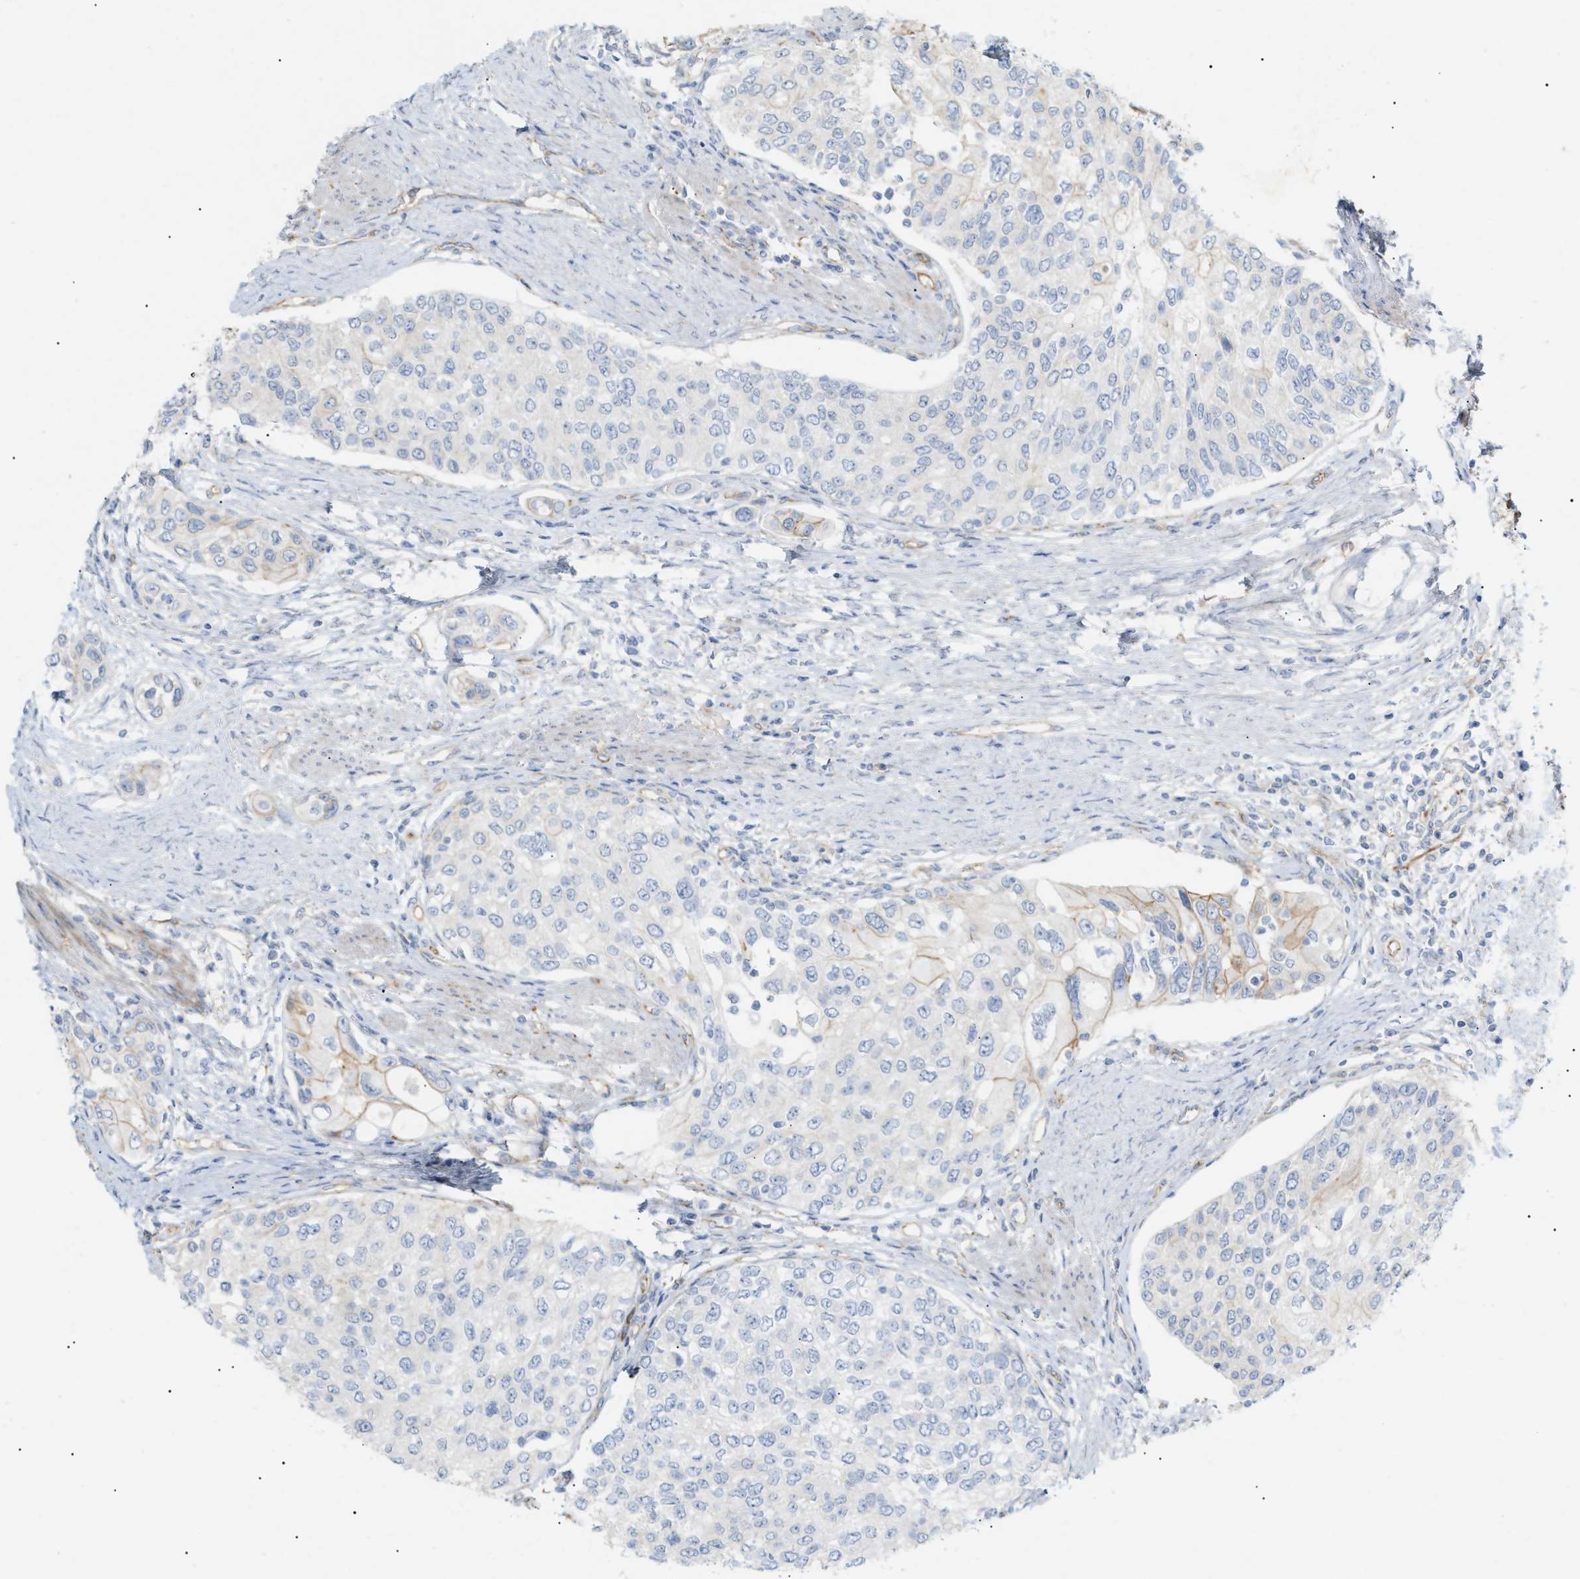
{"staining": {"intensity": "moderate", "quantity": "<25%", "location": "cytoplasmic/membranous"}, "tissue": "urothelial cancer", "cell_type": "Tumor cells", "image_type": "cancer", "snomed": [{"axis": "morphology", "description": "Urothelial carcinoma, High grade"}, {"axis": "topography", "description": "Urinary bladder"}], "caption": "Urothelial cancer stained for a protein reveals moderate cytoplasmic/membranous positivity in tumor cells.", "gene": "ZFHX2", "patient": {"sex": "female", "age": 56}}